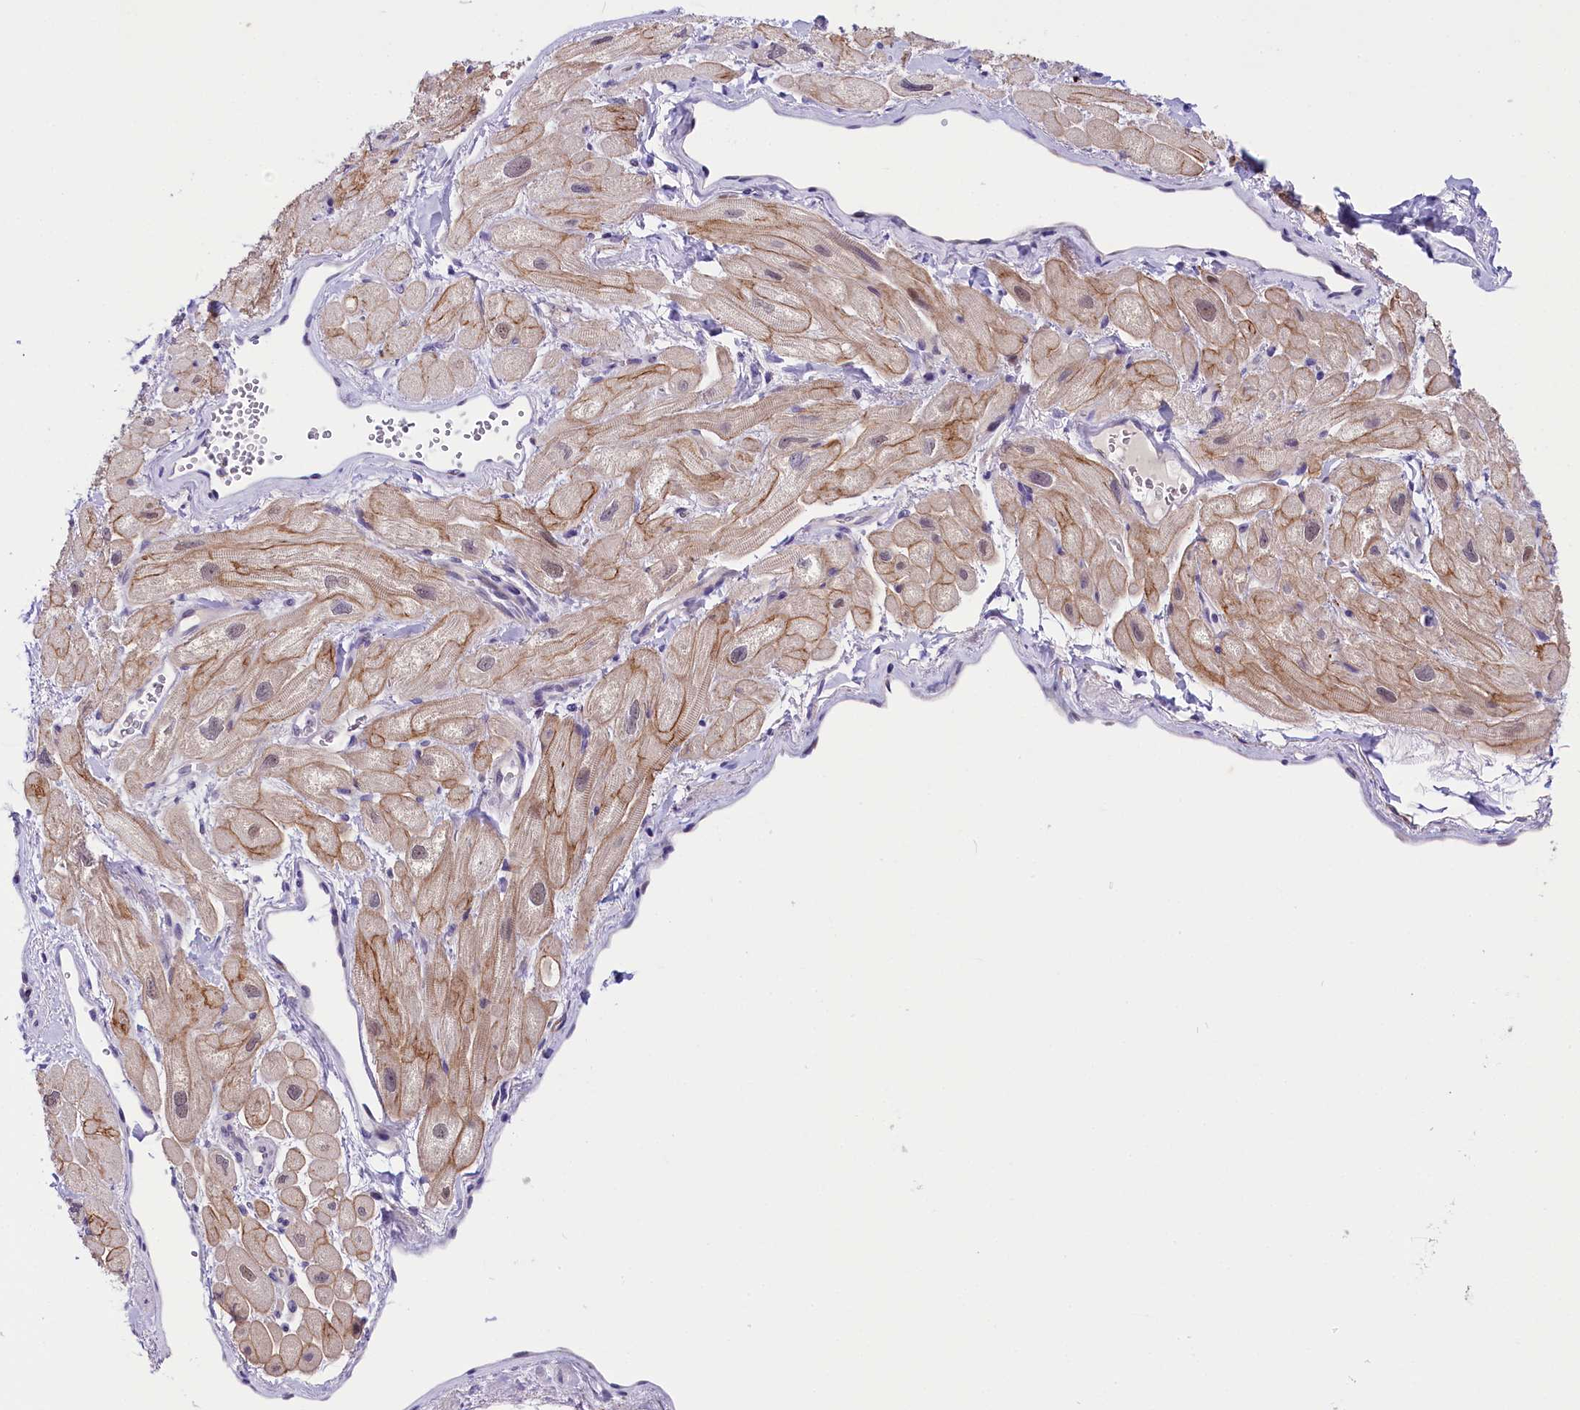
{"staining": {"intensity": "moderate", "quantity": "<25%", "location": "cytoplasmic/membranous"}, "tissue": "heart muscle", "cell_type": "Cardiomyocytes", "image_type": "normal", "snomed": [{"axis": "morphology", "description": "Normal tissue, NOS"}, {"axis": "topography", "description": "Heart"}], "caption": "Immunohistochemistry (IHC) (DAB (3,3'-diaminobenzidine)) staining of unremarkable heart muscle shows moderate cytoplasmic/membranous protein staining in about <25% of cardiomyocytes. Nuclei are stained in blue.", "gene": "OSGEP", "patient": {"sex": "male", "age": 65}}